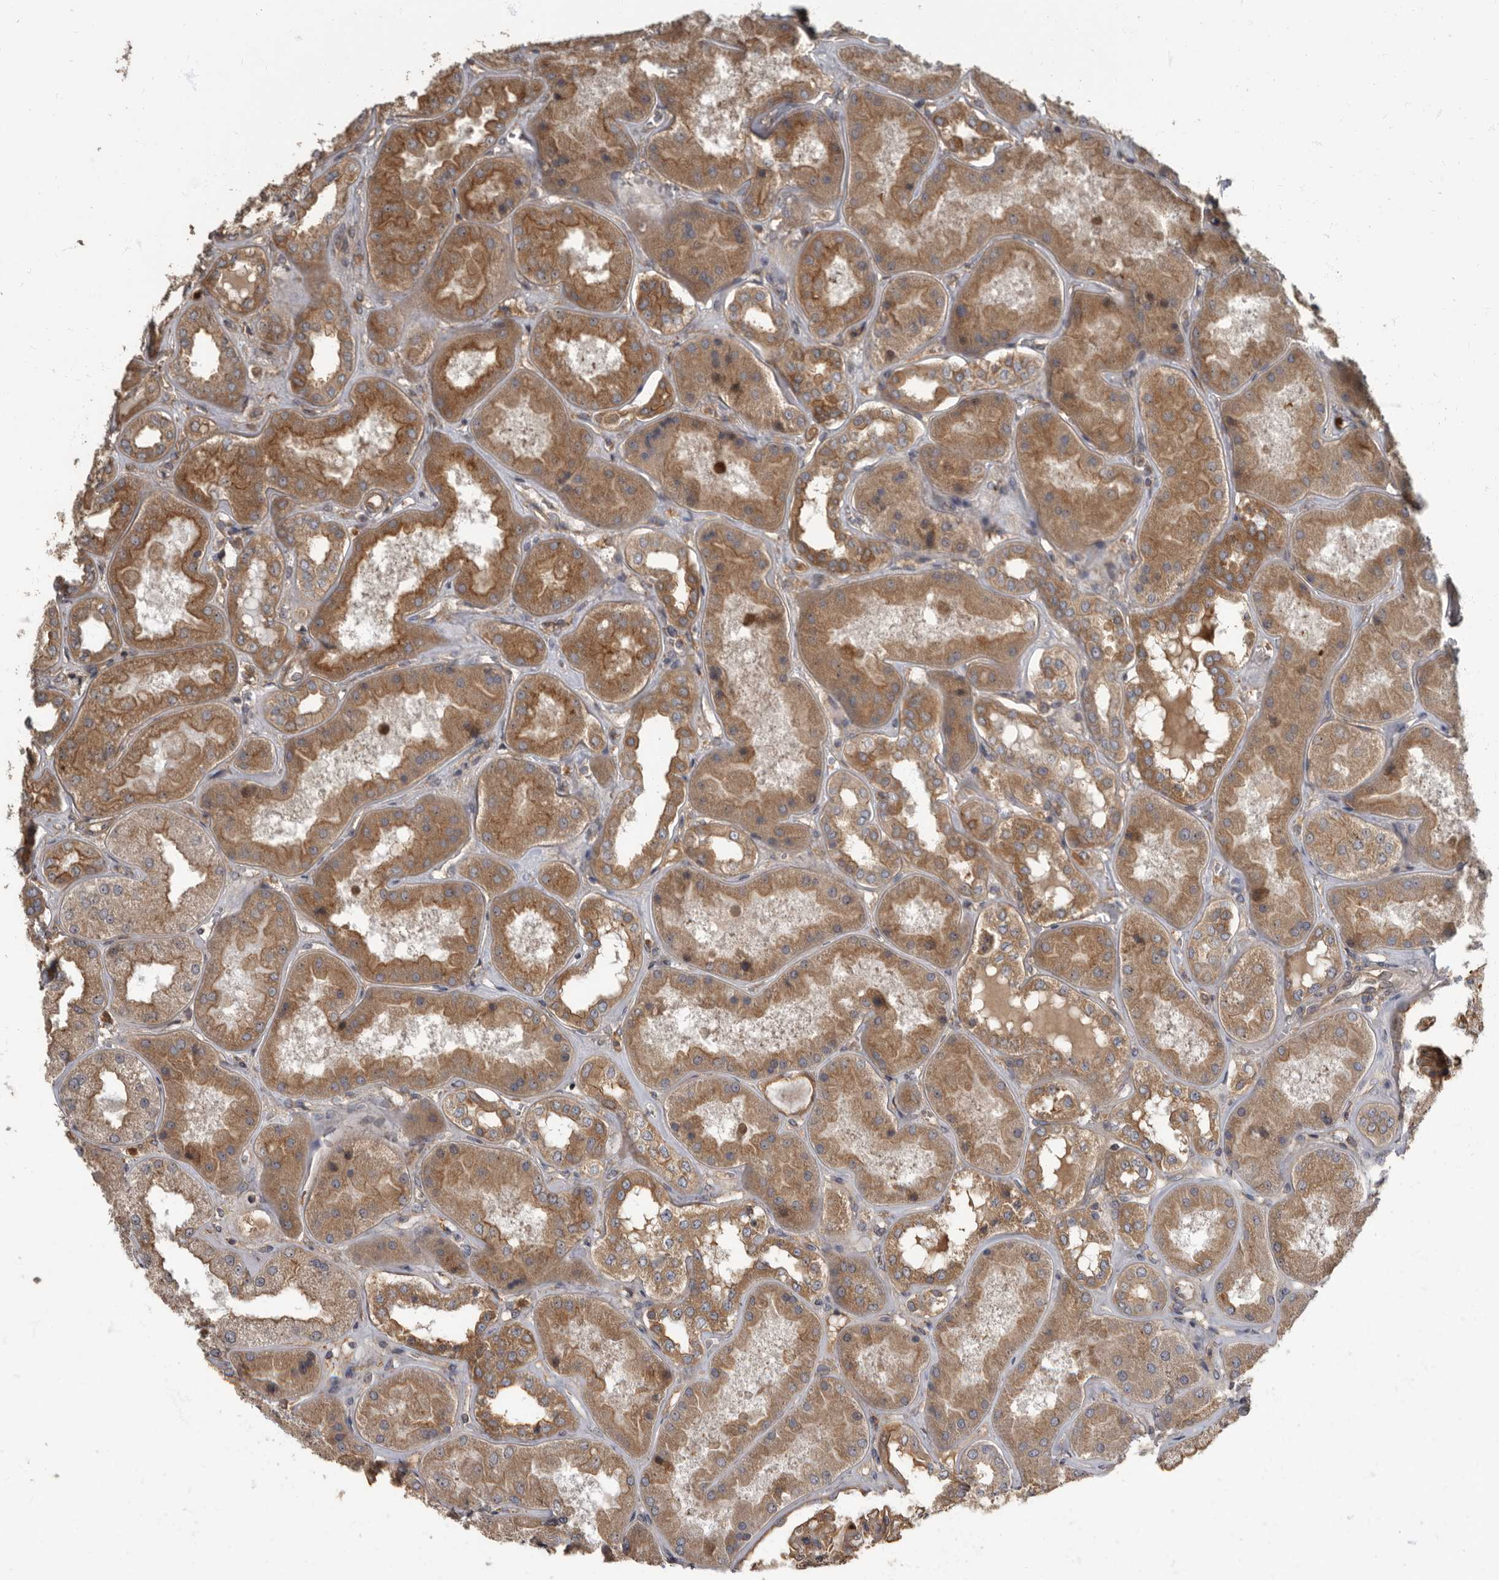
{"staining": {"intensity": "strong", "quantity": ">75%", "location": "cytoplasmic/membranous"}, "tissue": "kidney", "cell_type": "Cells in glomeruli", "image_type": "normal", "snomed": [{"axis": "morphology", "description": "Normal tissue, NOS"}, {"axis": "topography", "description": "Kidney"}], "caption": "Benign kidney shows strong cytoplasmic/membranous expression in about >75% of cells in glomeruli, visualized by immunohistochemistry. (IHC, brightfield microscopy, high magnification).", "gene": "DAAM1", "patient": {"sex": "female", "age": 56}}